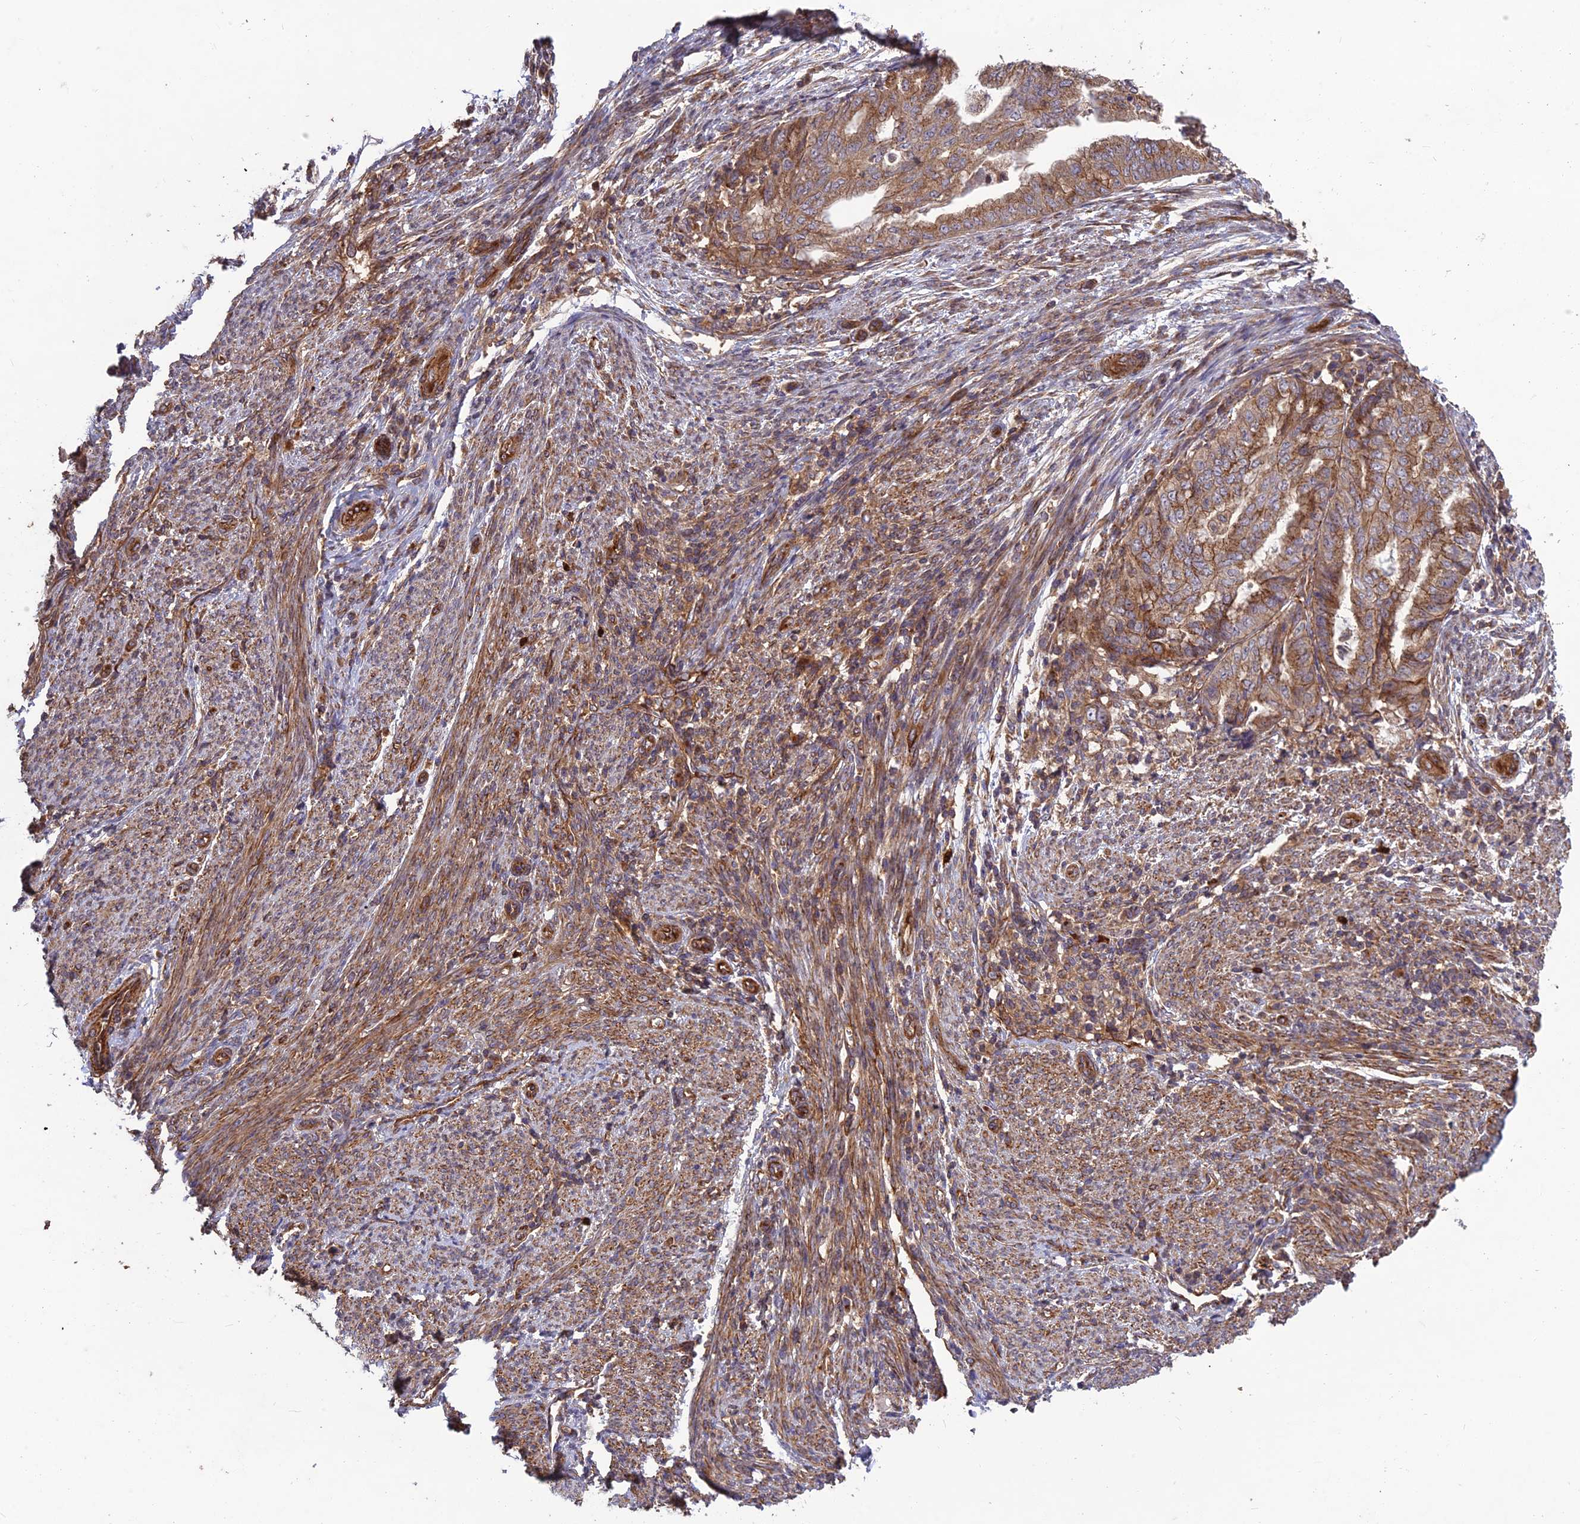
{"staining": {"intensity": "moderate", "quantity": "25%-75%", "location": "cytoplasmic/membranous"}, "tissue": "endometrial cancer", "cell_type": "Tumor cells", "image_type": "cancer", "snomed": [{"axis": "morphology", "description": "Adenocarcinoma, NOS"}, {"axis": "topography", "description": "Endometrium"}], "caption": "This is a micrograph of immunohistochemistry staining of endometrial adenocarcinoma, which shows moderate expression in the cytoplasmic/membranous of tumor cells.", "gene": "TMEM131L", "patient": {"sex": "female", "age": 79}}